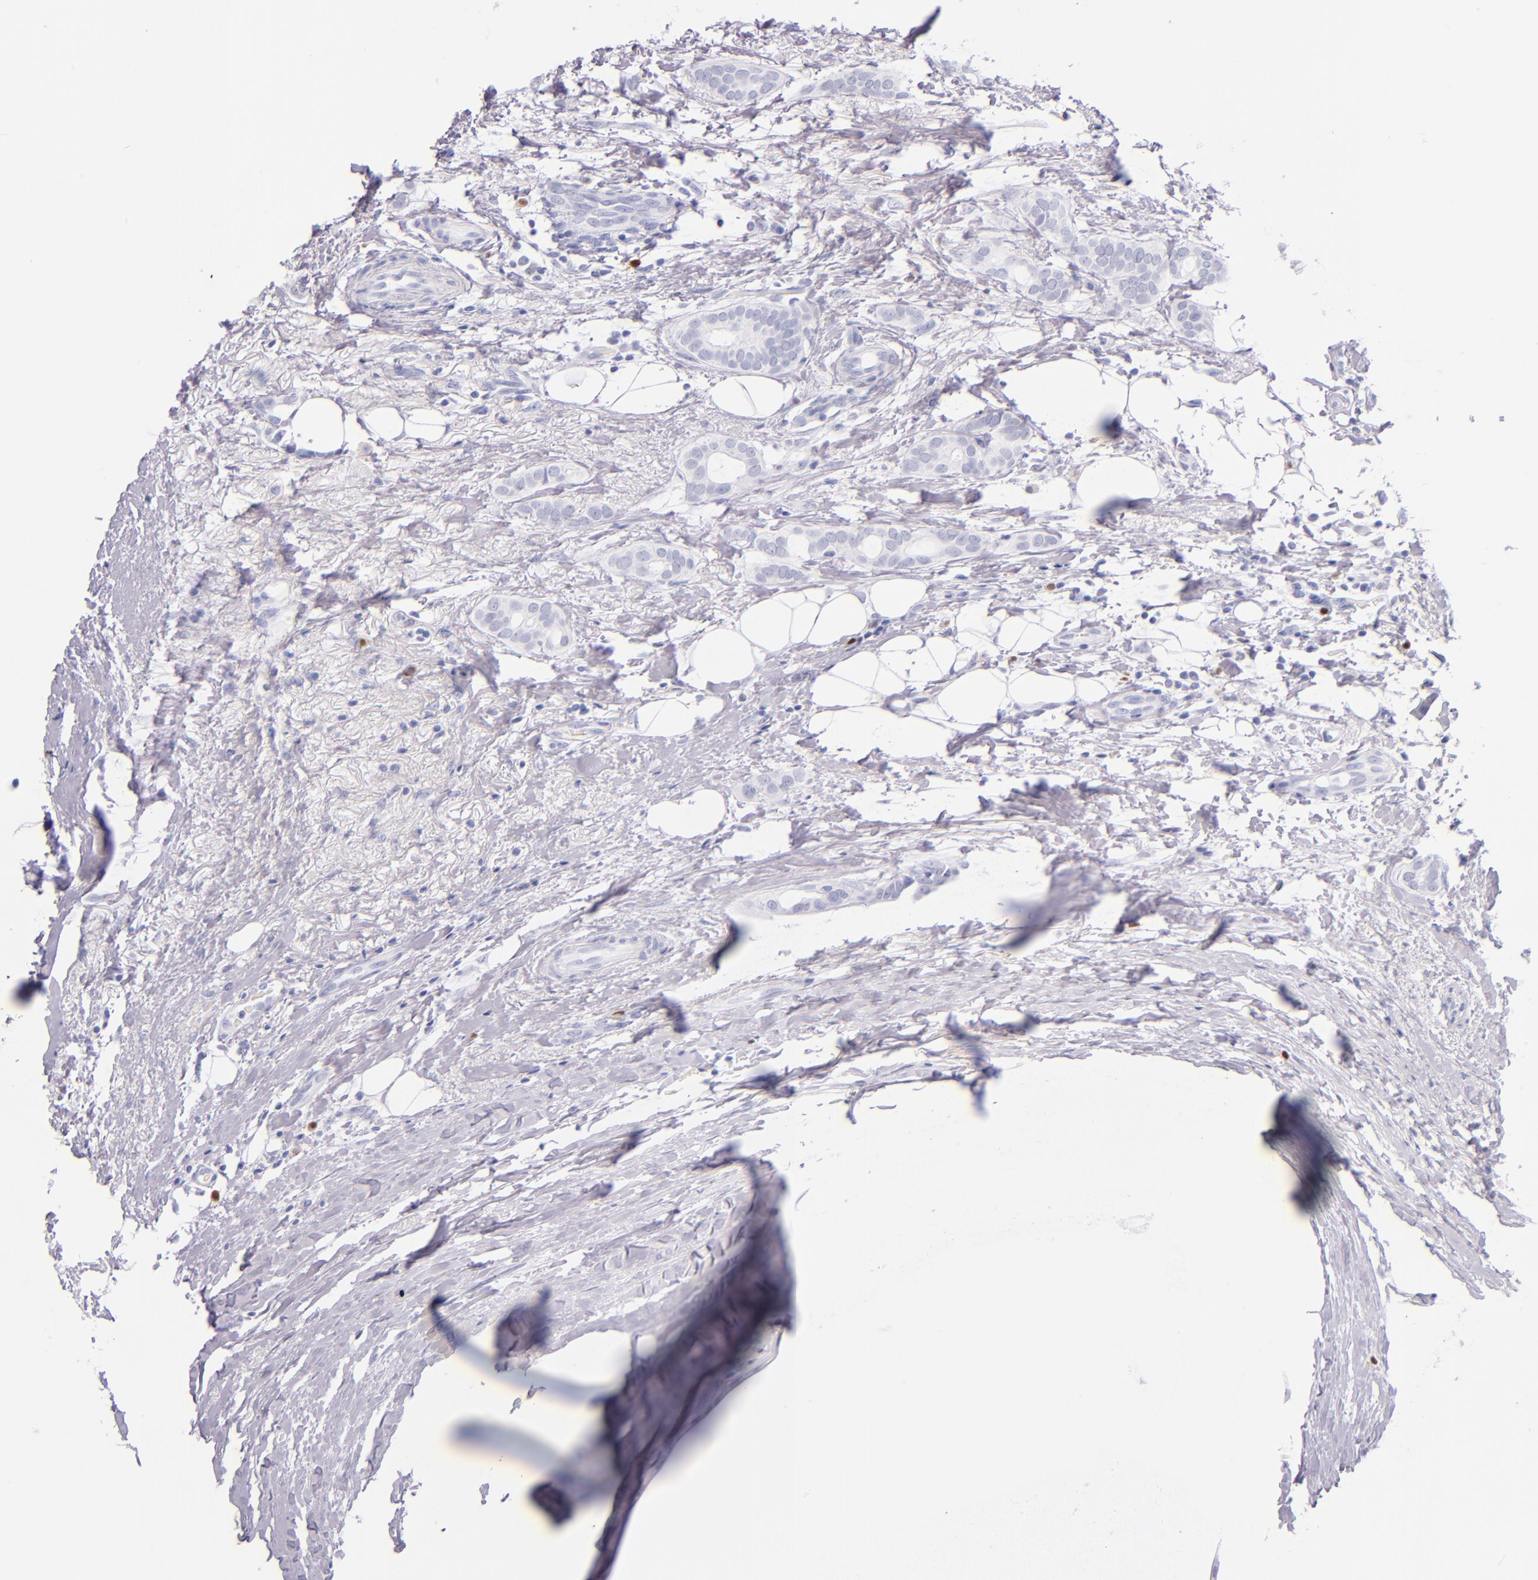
{"staining": {"intensity": "negative", "quantity": "none", "location": "none"}, "tissue": "breast cancer", "cell_type": "Tumor cells", "image_type": "cancer", "snomed": [{"axis": "morphology", "description": "Duct carcinoma"}, {"axis": "topography", "description": "Breast"}], "caption": "IHC of human breast cancer (intraductal carcinoma) shows no expression in tumor cells. (DAB IHC with hematoxylin counter stain).", "gene": "IRF4", "patient": {"sex": "female", "age": 54}}